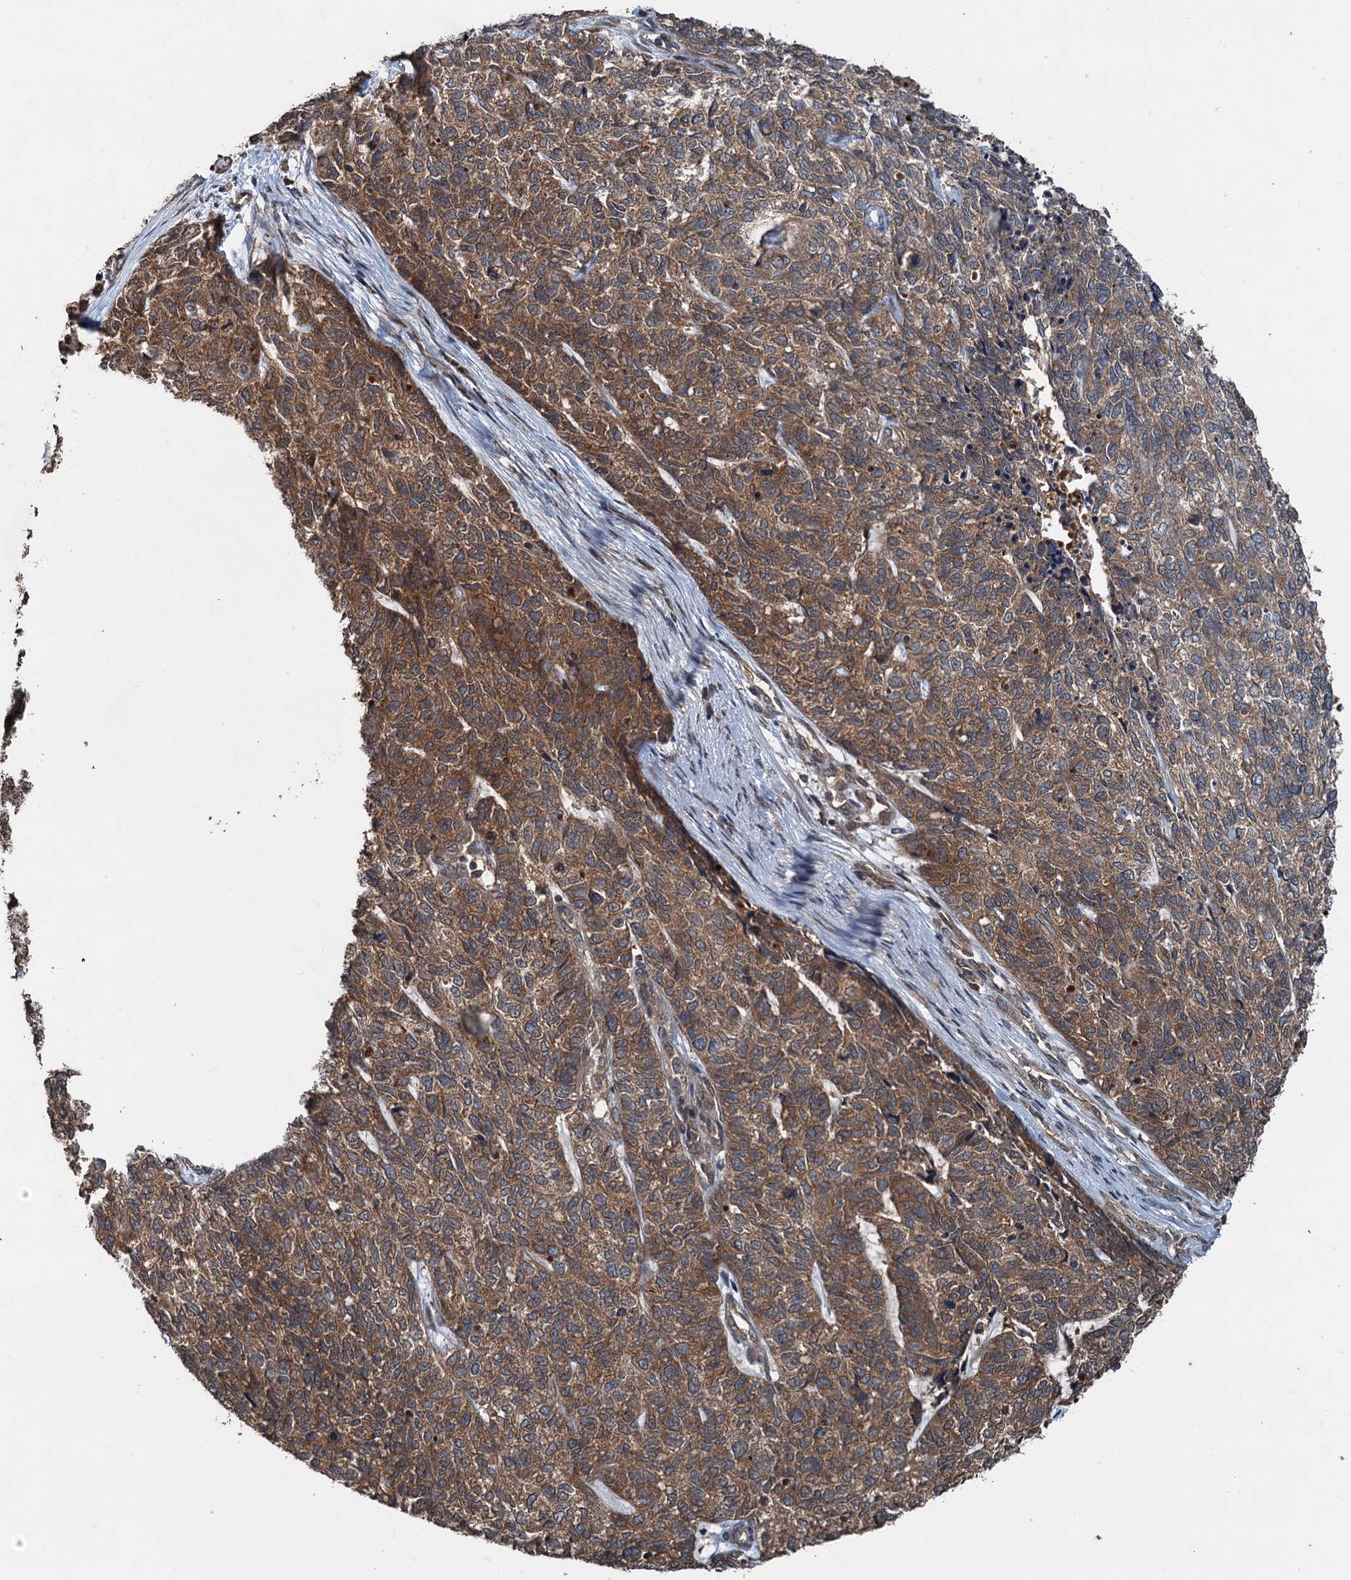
{"staining": {"intensity": "moderate", "quantity": ">75%", "location": "cytoplasmic/membranous"}, "tissue": "cervical cancer", "cell_type": "Tumor cells", "image_type": "cancer", "snomed": [{"axis": "morphology", "description": "Squamous cell carcinoma, NOS"}, {"axis": "topography", "description": "Cervix"}], "caption": "The immunohistochemical stain labels moderate cytoplasmic/membranous expression in tumor cells of squamous cell carcinoma (cervical) tissue. (DAB IHC with brightfield microscopy, high magnification).", "gene": "N4BP2L2", "patient": {"sex": "female", "age": 63}}